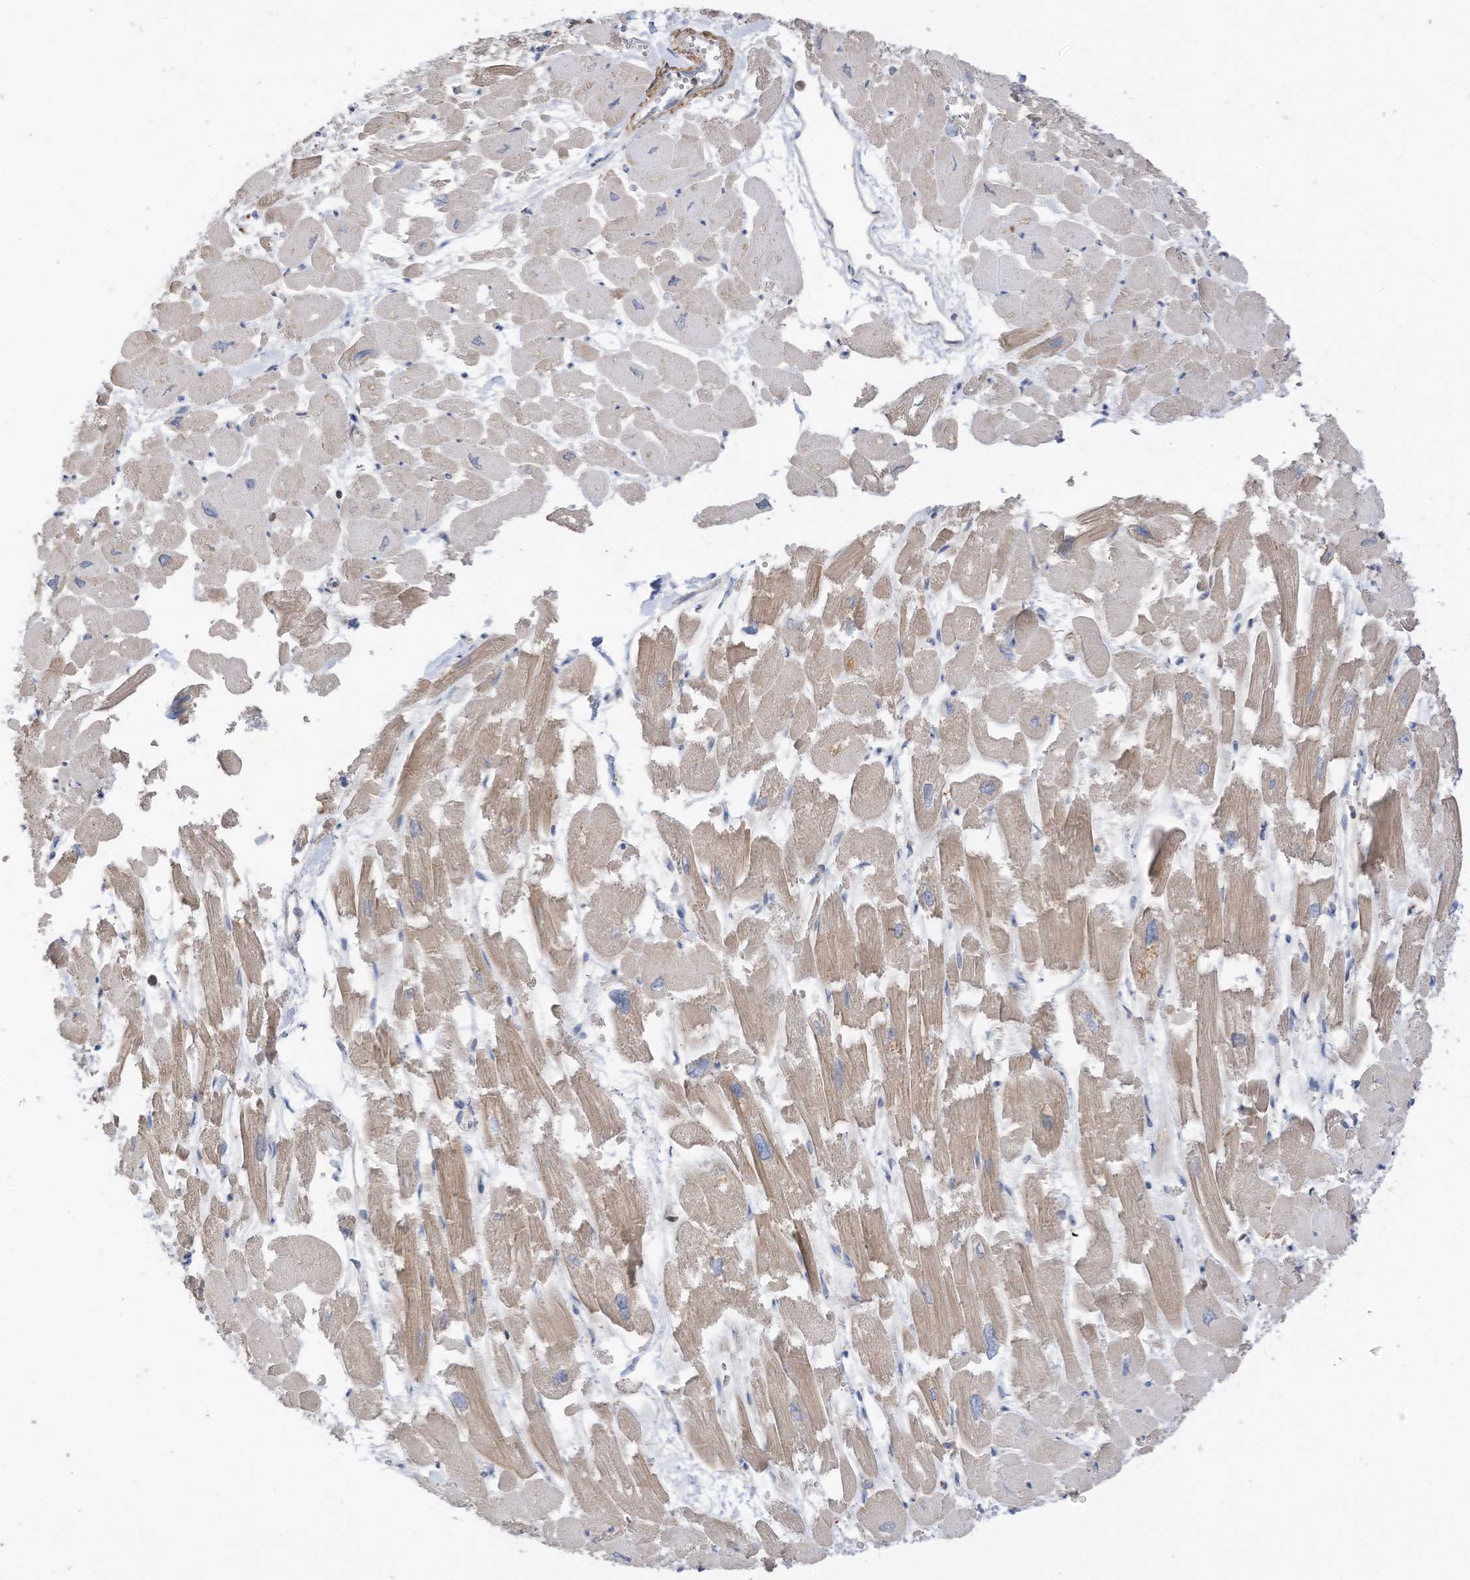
{"staining": {"intensity": "moderate", "quantity": "25%-75%", "location": "cytoplasmic/membranous"}, "tissue": "heart muscle", "cell_type": "Cardiomyocytes", "image_type": "normal", "snomed": [{"axis": "morphology", "description": "Normal tissue, NOS"}, {"axis": "topography", "description": "Heart"}], "caption": "Moderate cytoplasmic/membranous protein staining is seen in about 25%-75% of cardiomyocytes in heart muscle. The staining was performed using DAB (3,3'-diaminobenzidine), with brown indicating positive protein expression. Nuclei are stained blue with hematoxylin.", "gene": "SLFN14", "patient": {"sex": "male", "age": 54}}